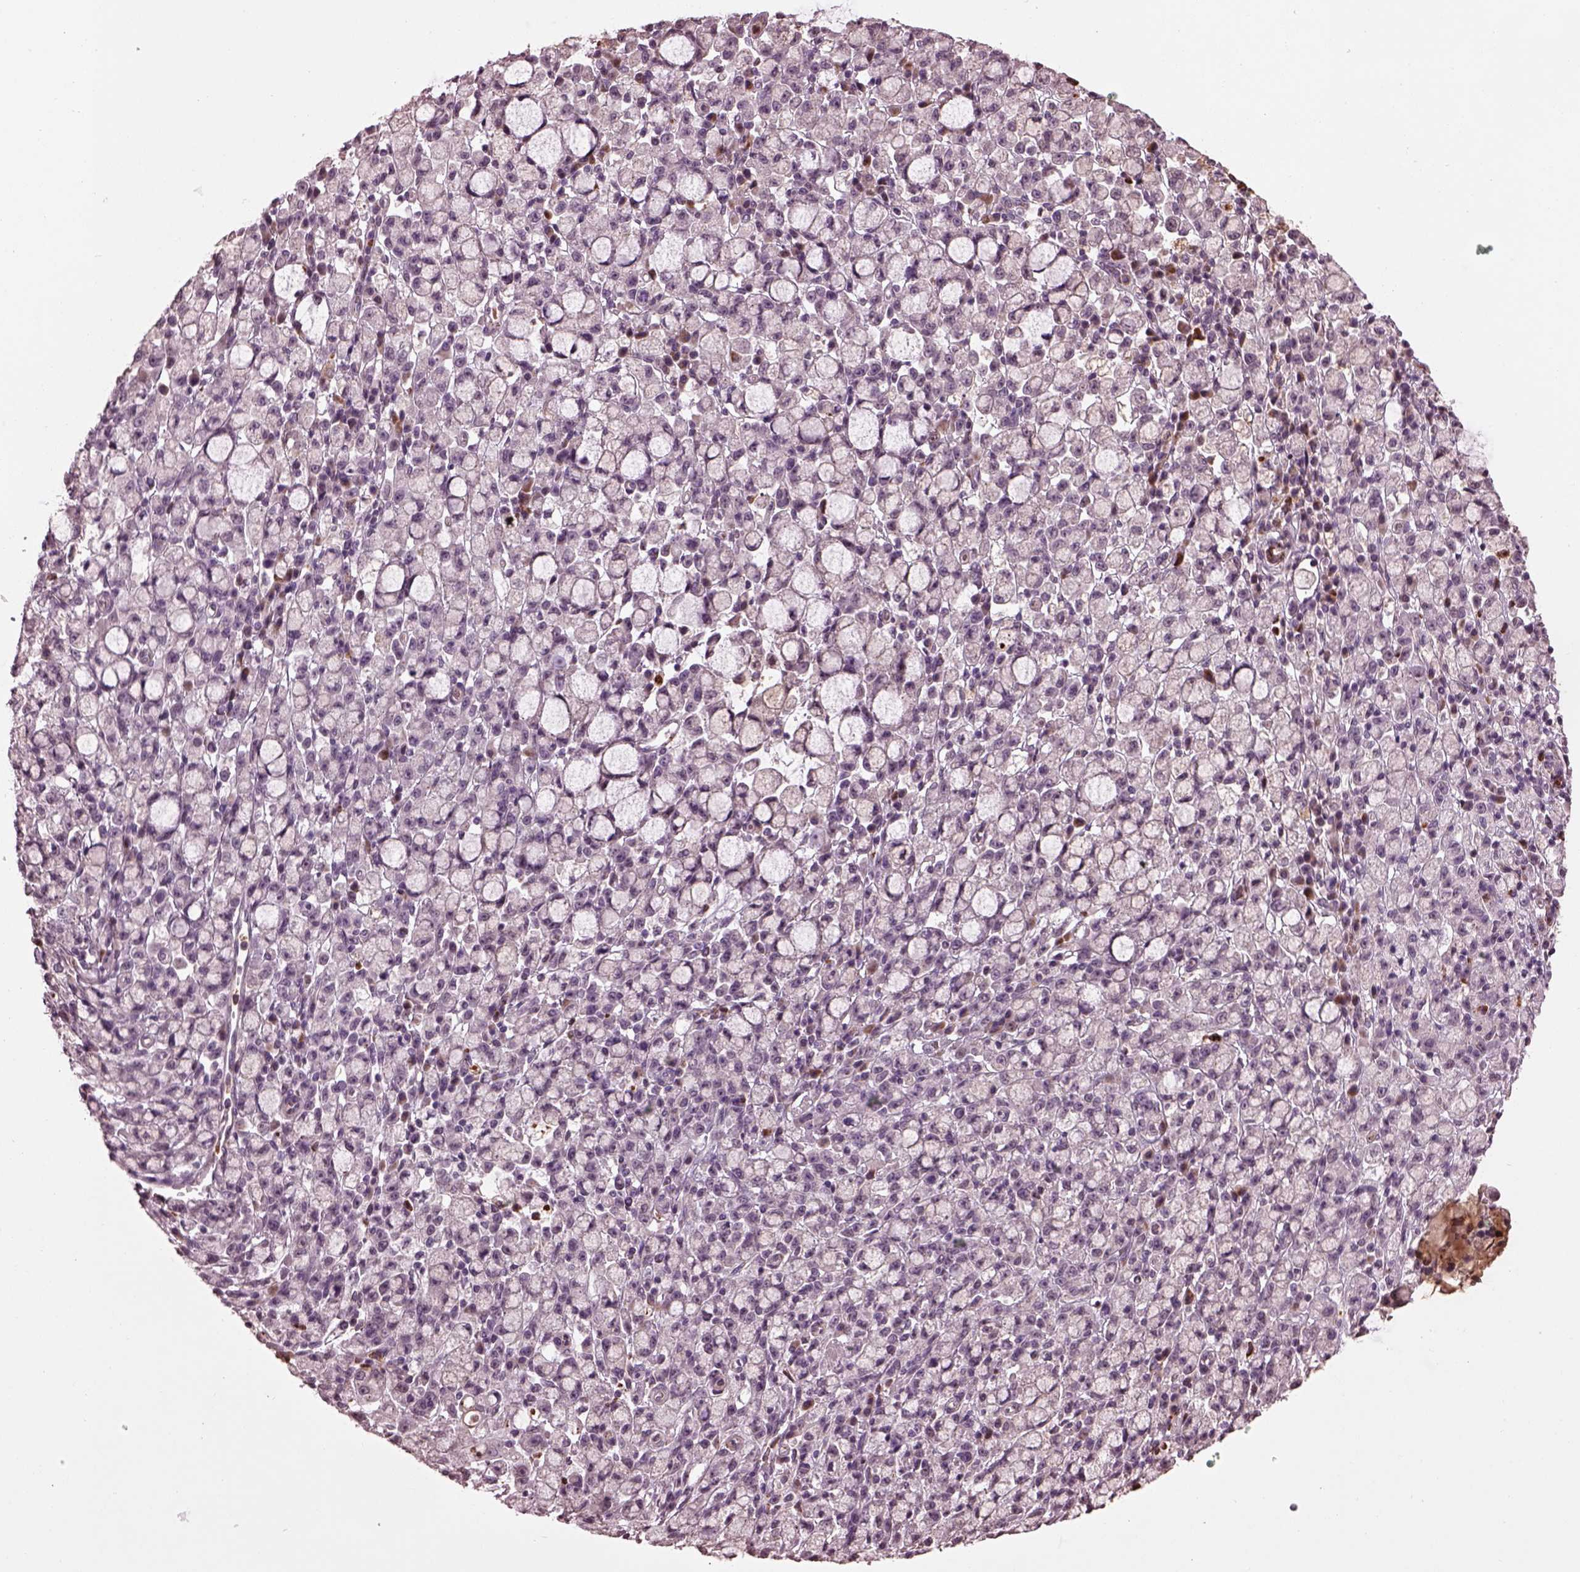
{"staining": {"intensity": "negative", "quantity": "none", "location": "none"}, "tissue": "stomach cancer", "cell_type": "Tumor cells", "image_type": "cancer", "snomed": [{"axis": "morphology", "description": "Adenocarcinoma, NOS"}, {"axis": "topography", "description": "Stomach"}], "caption": "A high-resolution photomicrograph shows IHC staining of adenocarcinoma (stomach), which demonstrates no significant expression in tumor cells.", "gene": "RUFY3", "patient": {"sex": "male", "age": 58}}